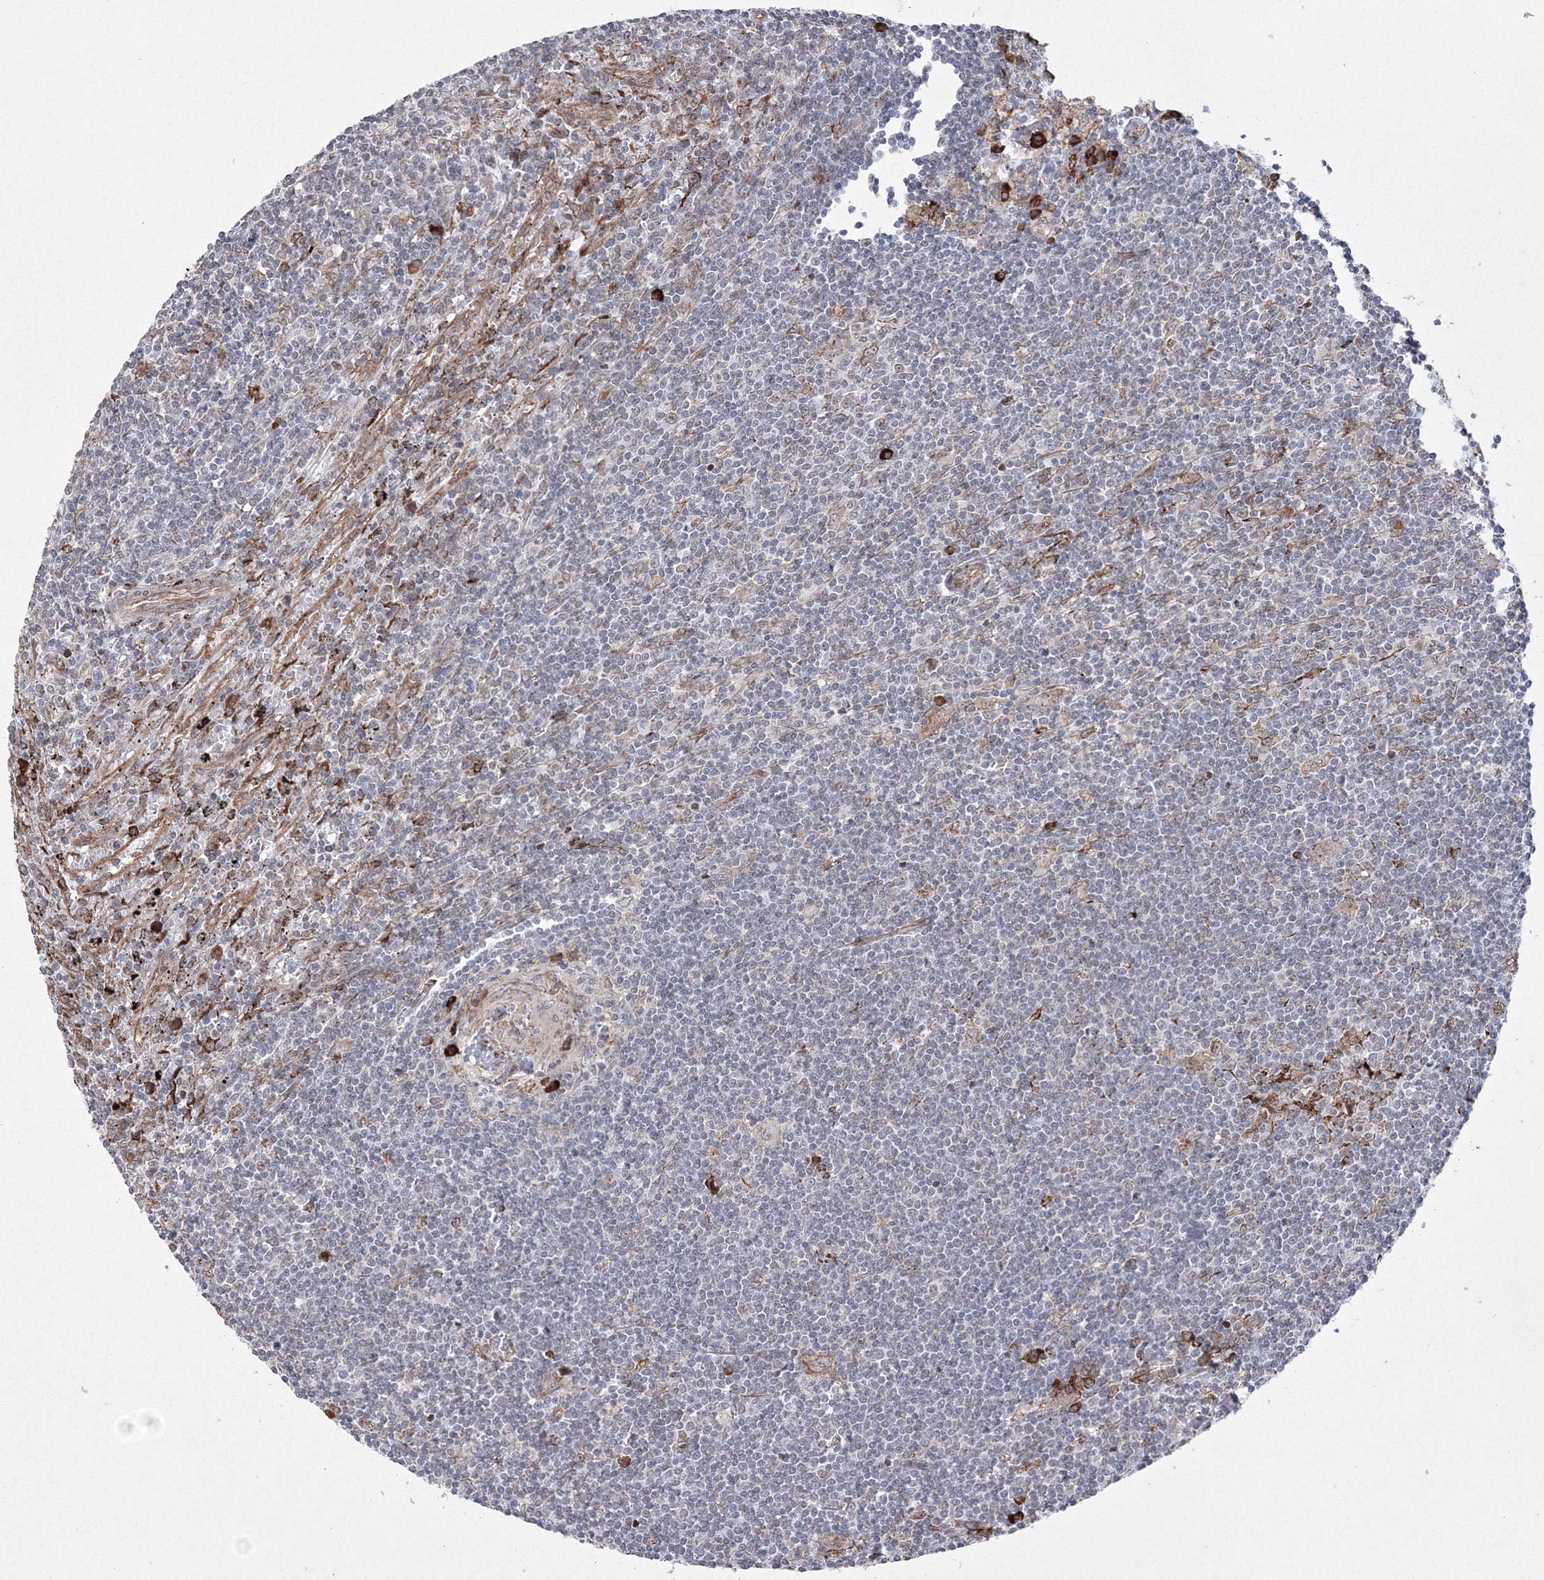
{"staining": {"intensity": "negative", "quantity": "none", "location": "none"}, "tissue": "lymphoma", "cell_type": "Tumor cells", "image_type": "cancer", "snomed": [{"axis": "morphology", "description": "Malignant lymphoma, non-Hodgkin's type, Low grade"}, {"axis": "topography", "description": "Spleen"}], "caption": "This histopathology image is of low-grade malignant lymphoma, non-Hodgkin's type stained with immunohistochemistry to label a protein in brown with the nuclei are counter-stained blue. There is no expression in tumor cells. (DAB (3,3'-diaminobenzidine) IHC visualized using brightfield microscopy, high magnification).", "gene": "EFCAB12", "patient": {"sex": "male", "age": 76}}